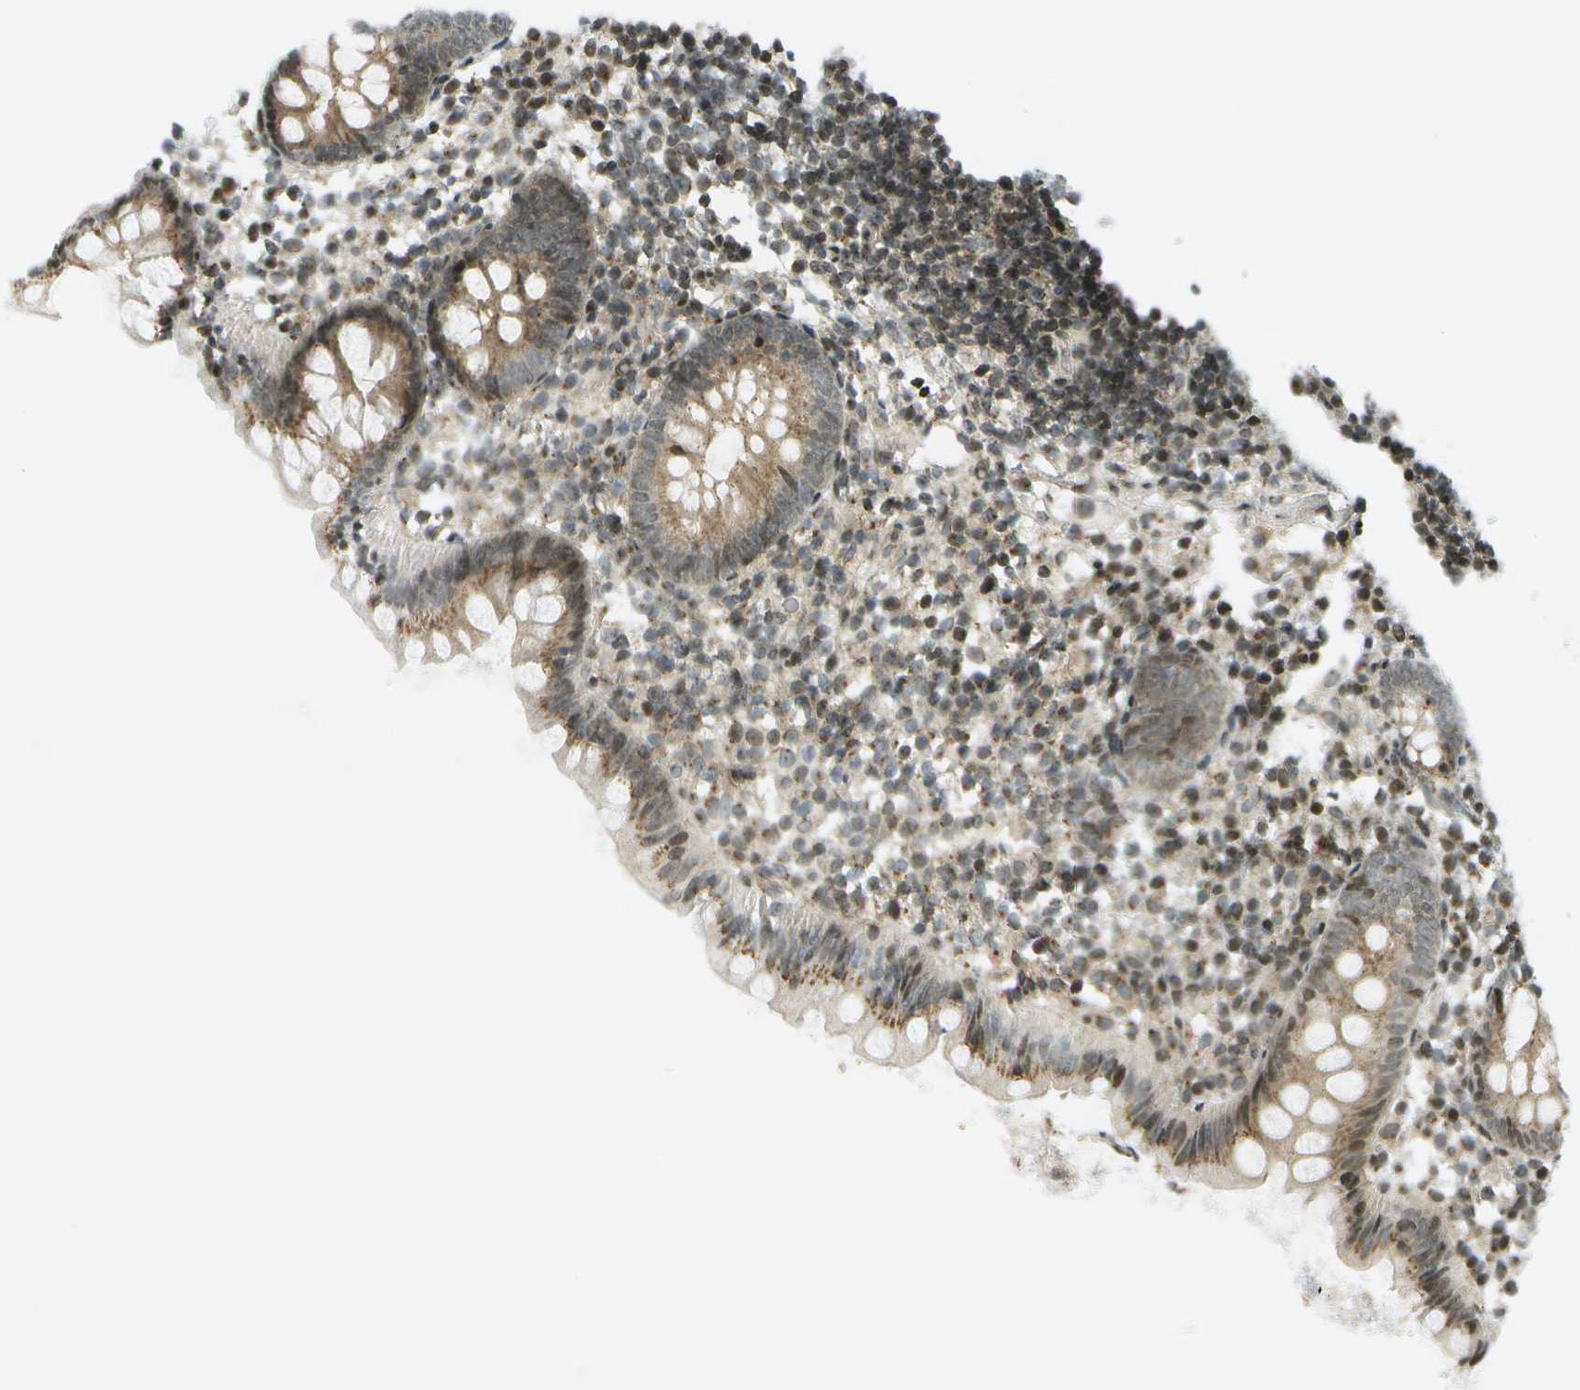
{"staining": {"intensity": "moderate", "quantity": ">75%", "location": "cytoplasmic/membranous,nuclear"}, "tissue": "appendix", "cell_type": "Glandular cells", "image_type": "normal", "snomed": [{"axis": "morphology", "description": "Normal tissue, NOS"}, {"axis": "topography", "description": "Appendix"}], "caption": "A high-resolution micrograph shows immunohistochemistry (IHC) staining of unremarkable appendix, which exhibits moderate cytoplasmic/membranous,nuclear positivity in approximately >75% of glandular cells.", "gene": "EVC", "patient": {"sex": "female", "age": 20}}